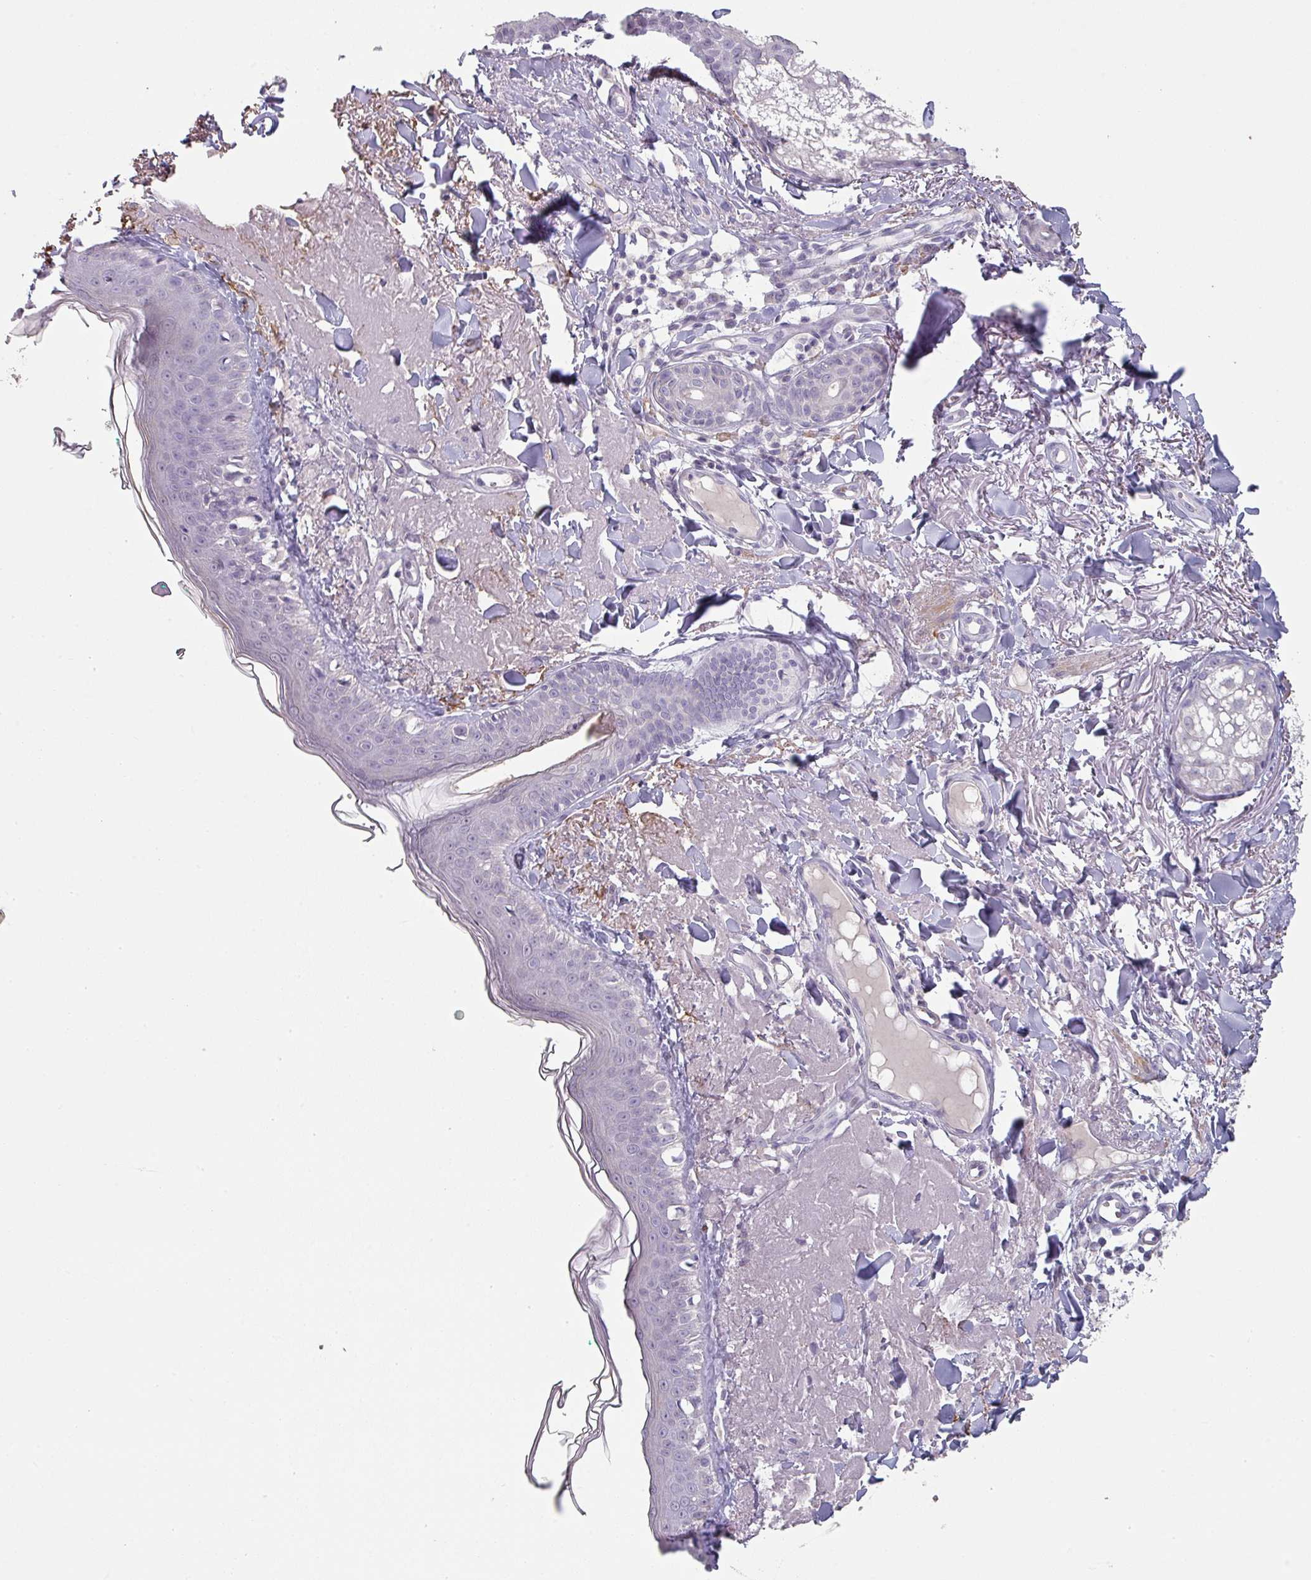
{"staining": {"intensity": "negative", "quantity": "none", "location": "none"}, "tissue": "skin", "cell_type": "Fibroblasts", "image_type": "normal", "snomed": [{"axis": "morphology", "description": "Normal tissue, NOS"}, {"axis": "morphology", "description": "Malignant melanoma, NOS"}, {"axis": "topography", "description": "Skin"}], "caption": "Immunohistochemistry (IHC) image of benign human skin stained for a protein (brown), which shows no expression in fibroblasts. (Stains: DAB immunohistochemistry (IHC) with hematoxylin counter stain, Microscopy: brightfield microscopy at high magnification).", "gene": "MAGEC3", "patient": {"sex": "male", "age": 80}}